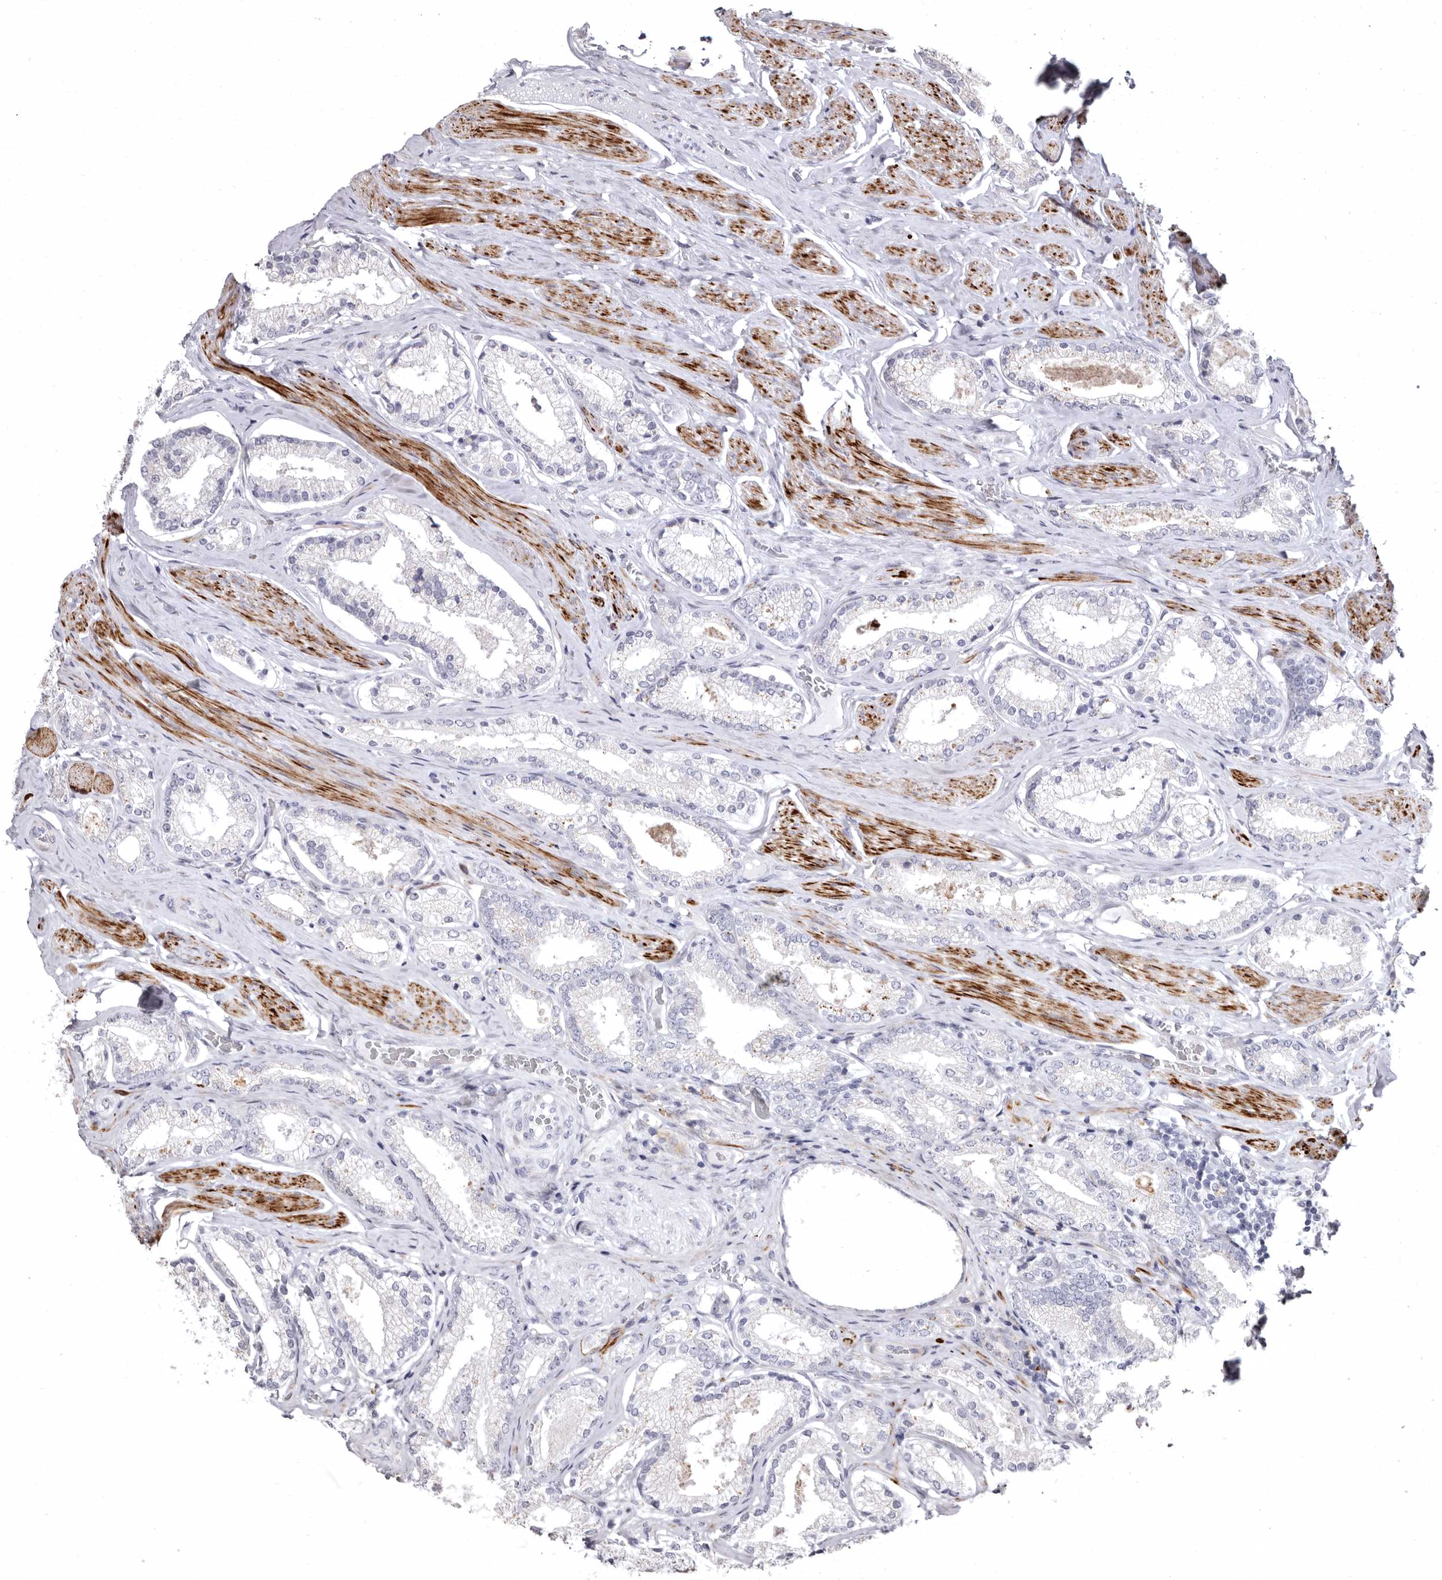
{"staining": {"intensity": "negative", "quantity": "none", "location": "none"}, "tissue": "prostate cancer", "cell_type": "Tumor cells", "image_type": "cancer", "snomed": [{"axis": "morphology", "description": "Adenocarcinoma, Low grade"}, {"axis": "topography", "description": "Prostate"}], "caption": "High magnification brightfield microscopy of prostate adenocarcinoma (low-grade) stained with DAB (brown) and counterstained with hematoxylin (blue): tumor cells show no significant staining.", "gene": "AIDA", "patient": {"sex": "male", "age": 71}}